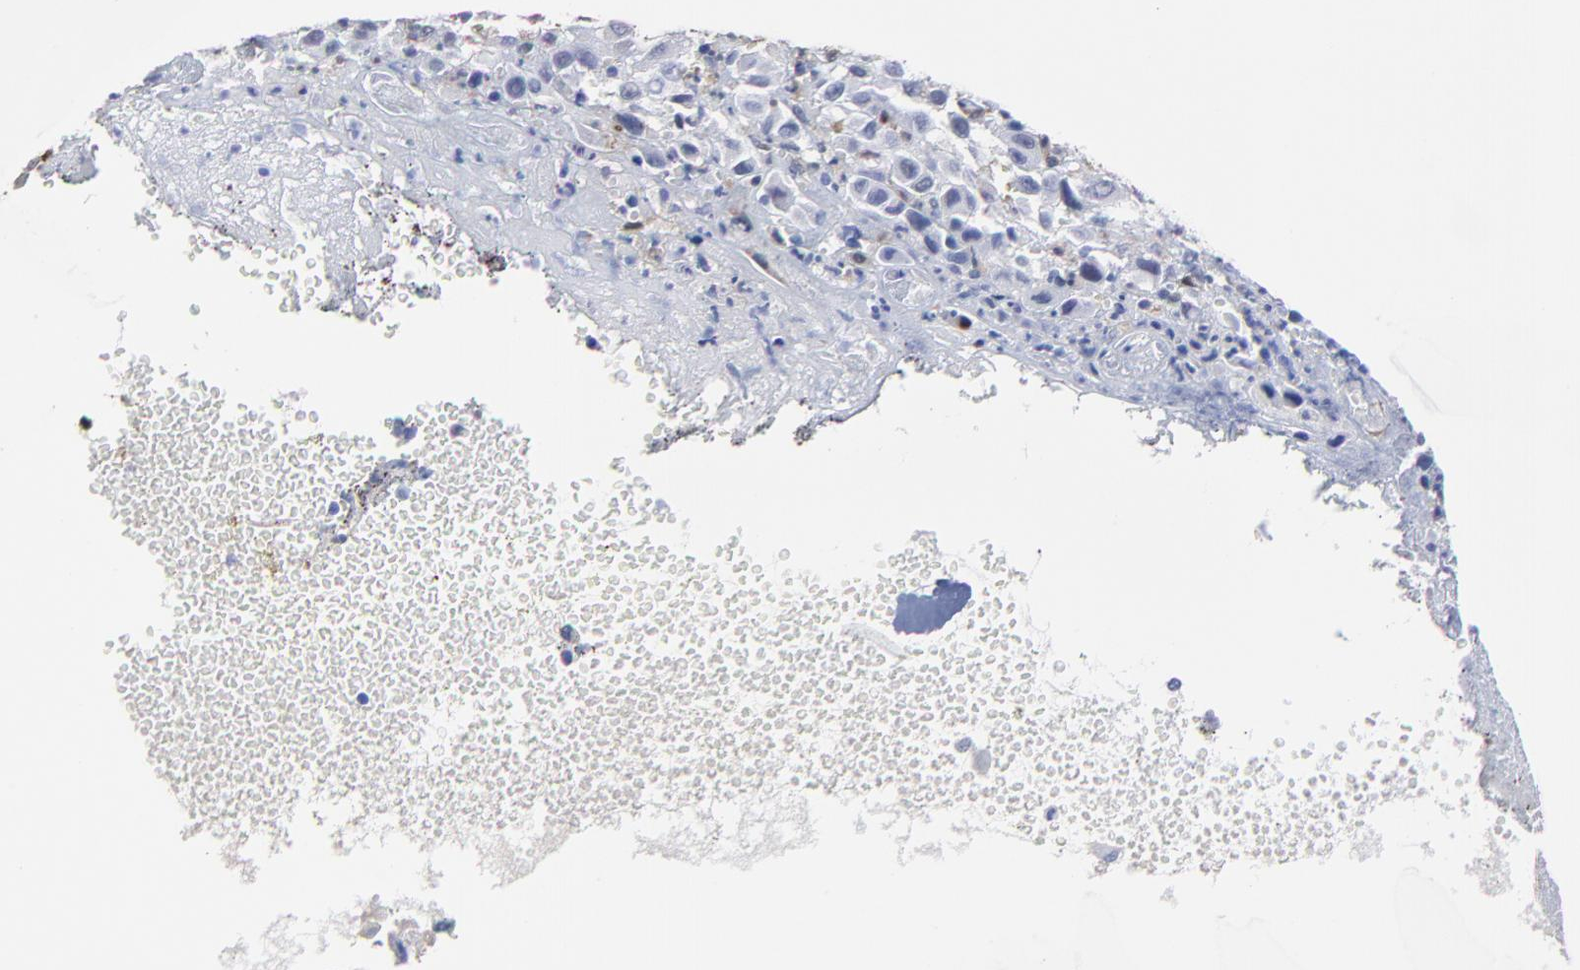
{"staining": {"intensity": "weak", "quantity": "<25%", "location": "cytoplasmic/membranous"}, "tissue": "melanoma", "cell_type": "Tumor cells", "image_type": "cancer", "snomed": [{"axis": "morphology", "description": "Malignant melanoma, NOS"}, {"axis": "topography", "description": "Skin"}], "caption": "This is a image of immunohistochemistry (IHC) staining of melanoma, which shows no positivity in tumor cells. (Immunohistochemistry (ihc), brightfield microscopy, high magnification).", "gene": "SMARCA1", "patient": {"sex": "female", "age": 21}}